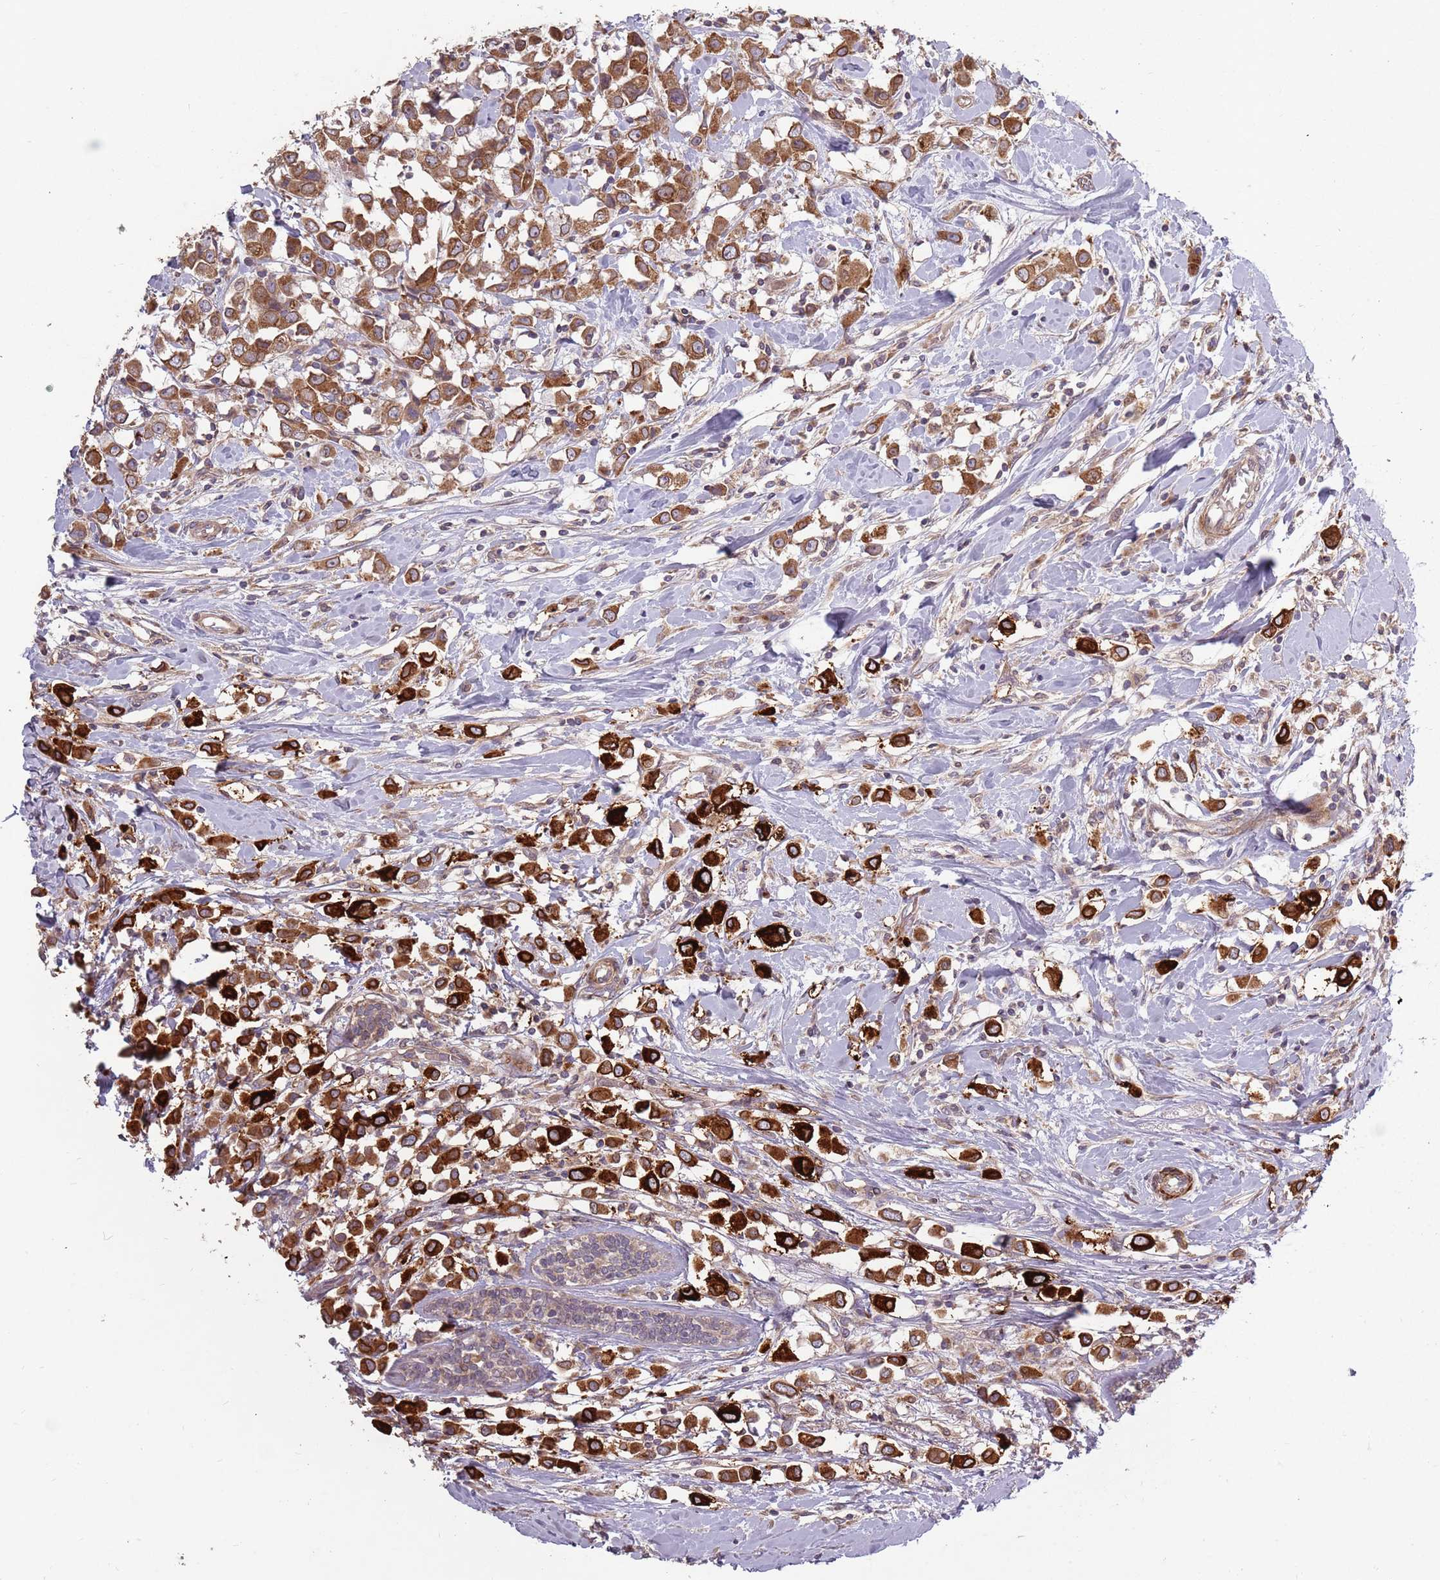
{"staining": {"intensity": "strong", "quantity": ">75%", "location": "cytoplasmic/membranous"}, "tissue": "breast cancer", "cell_type": "Tumor cells", "image_type": "cancer", "snomed": [{"axis": "morphology", "description": "Duct carcinoma"}, {"axis": "topography", "description": "Breast"}], "caption": "Immunohistochemical staining of intraductal carcinoma (breast) shows high levels of strong cytoplasmic/membranous protein staining in about >75% of tumor cells.", "gene": "PLD6", "patient": {"sex": "female", "age": 61}}